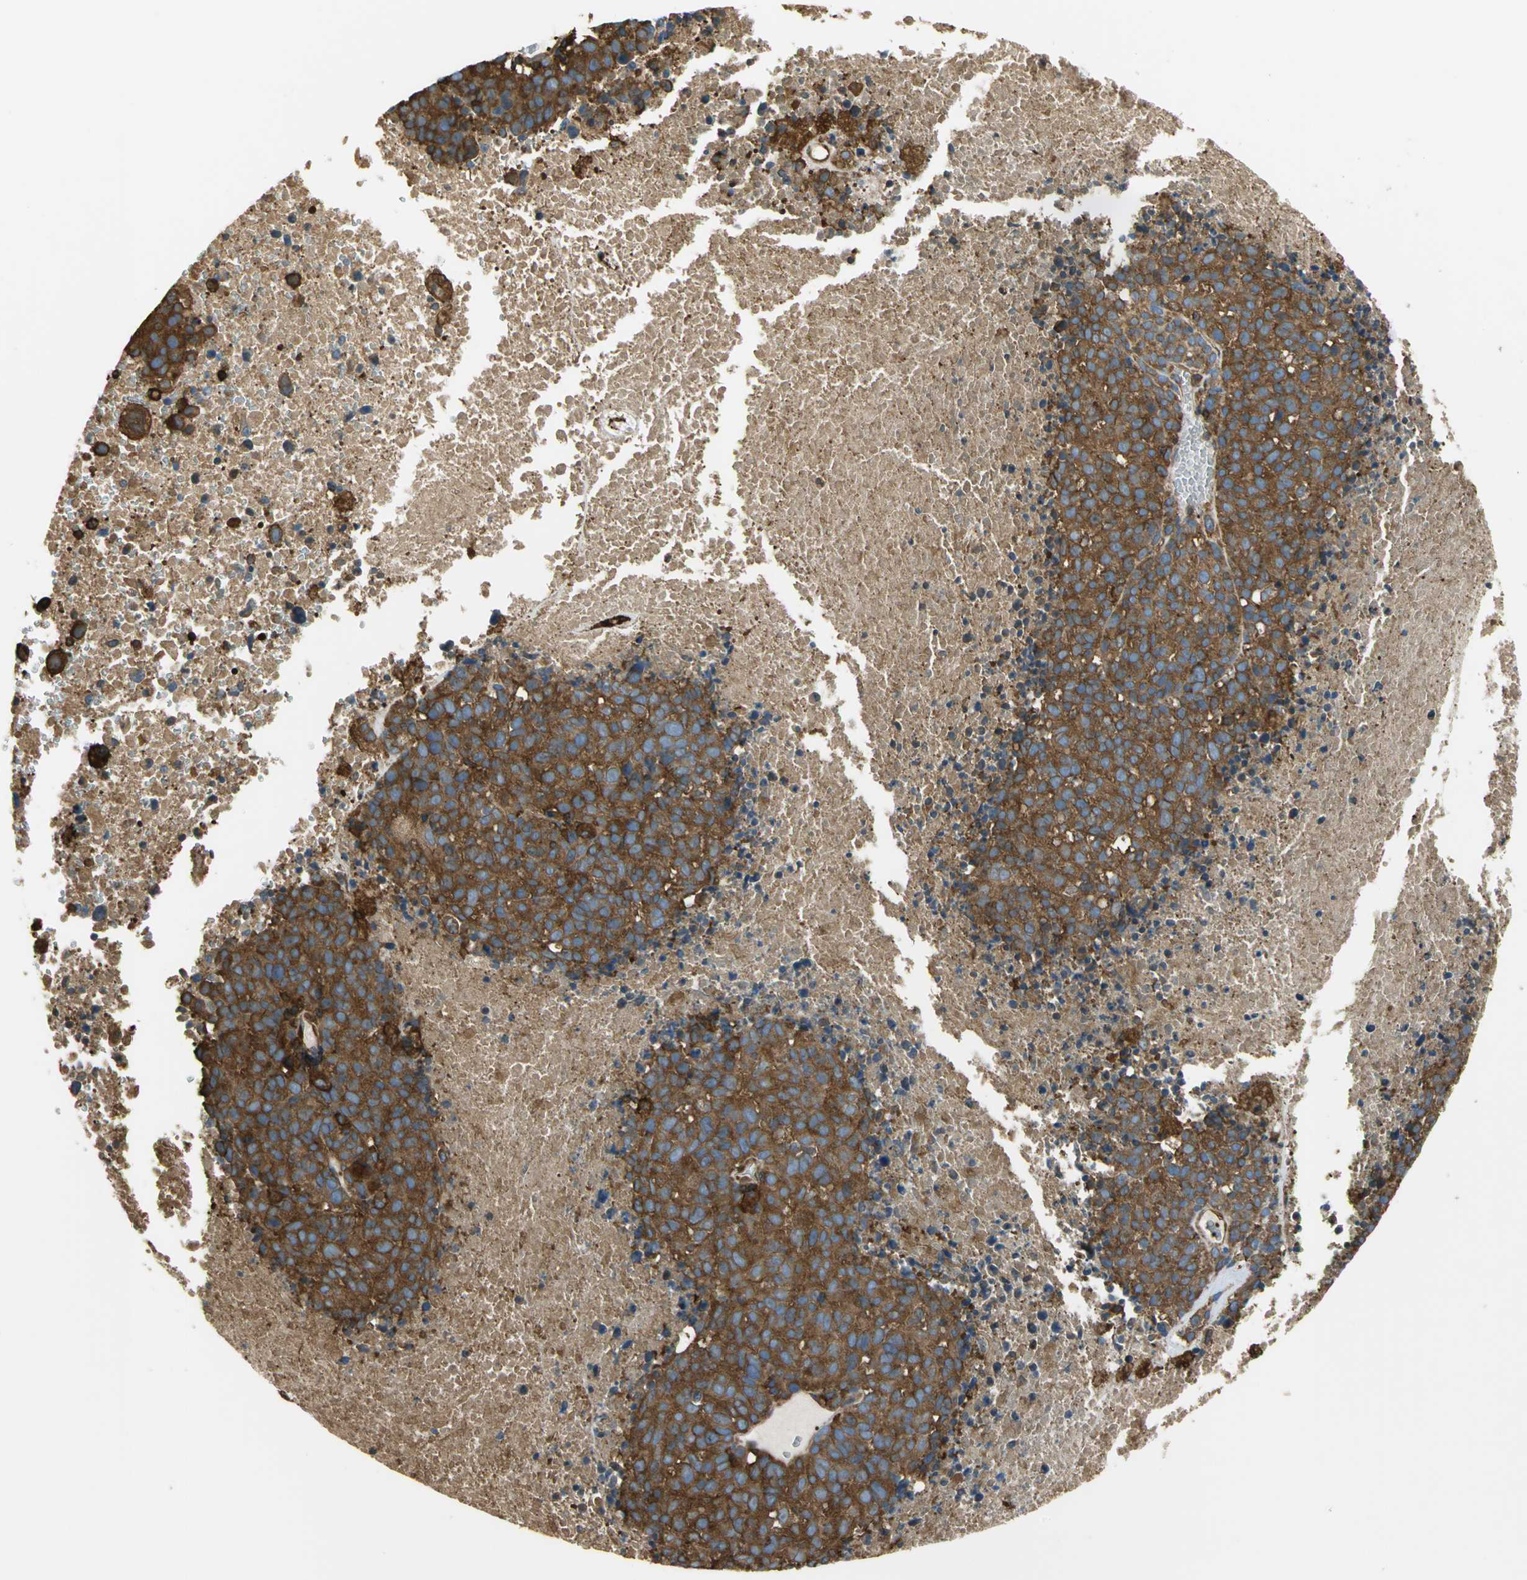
{"staining": {"intensity": "strong", "quantity": ">75%", "location": "cytoplasmic/membranous"}, "tissue": "melanoma", "cell_type": "Tumor cells", "image_type": "cancer", "snomed": [{"axis": "morphology", "description": "Malignant melanoma, Metastatic site"}, {"axis": "topography", "description": "Cerebral cortex"}], "caption": "About >75% of tumor cells in human melanoma reveal strong cytoplasmic/membranous protein positivity as visualized by brown immunohistochemical staining.", "gene": "TLN1", "patient": {"sex": "female", "age": 52}}